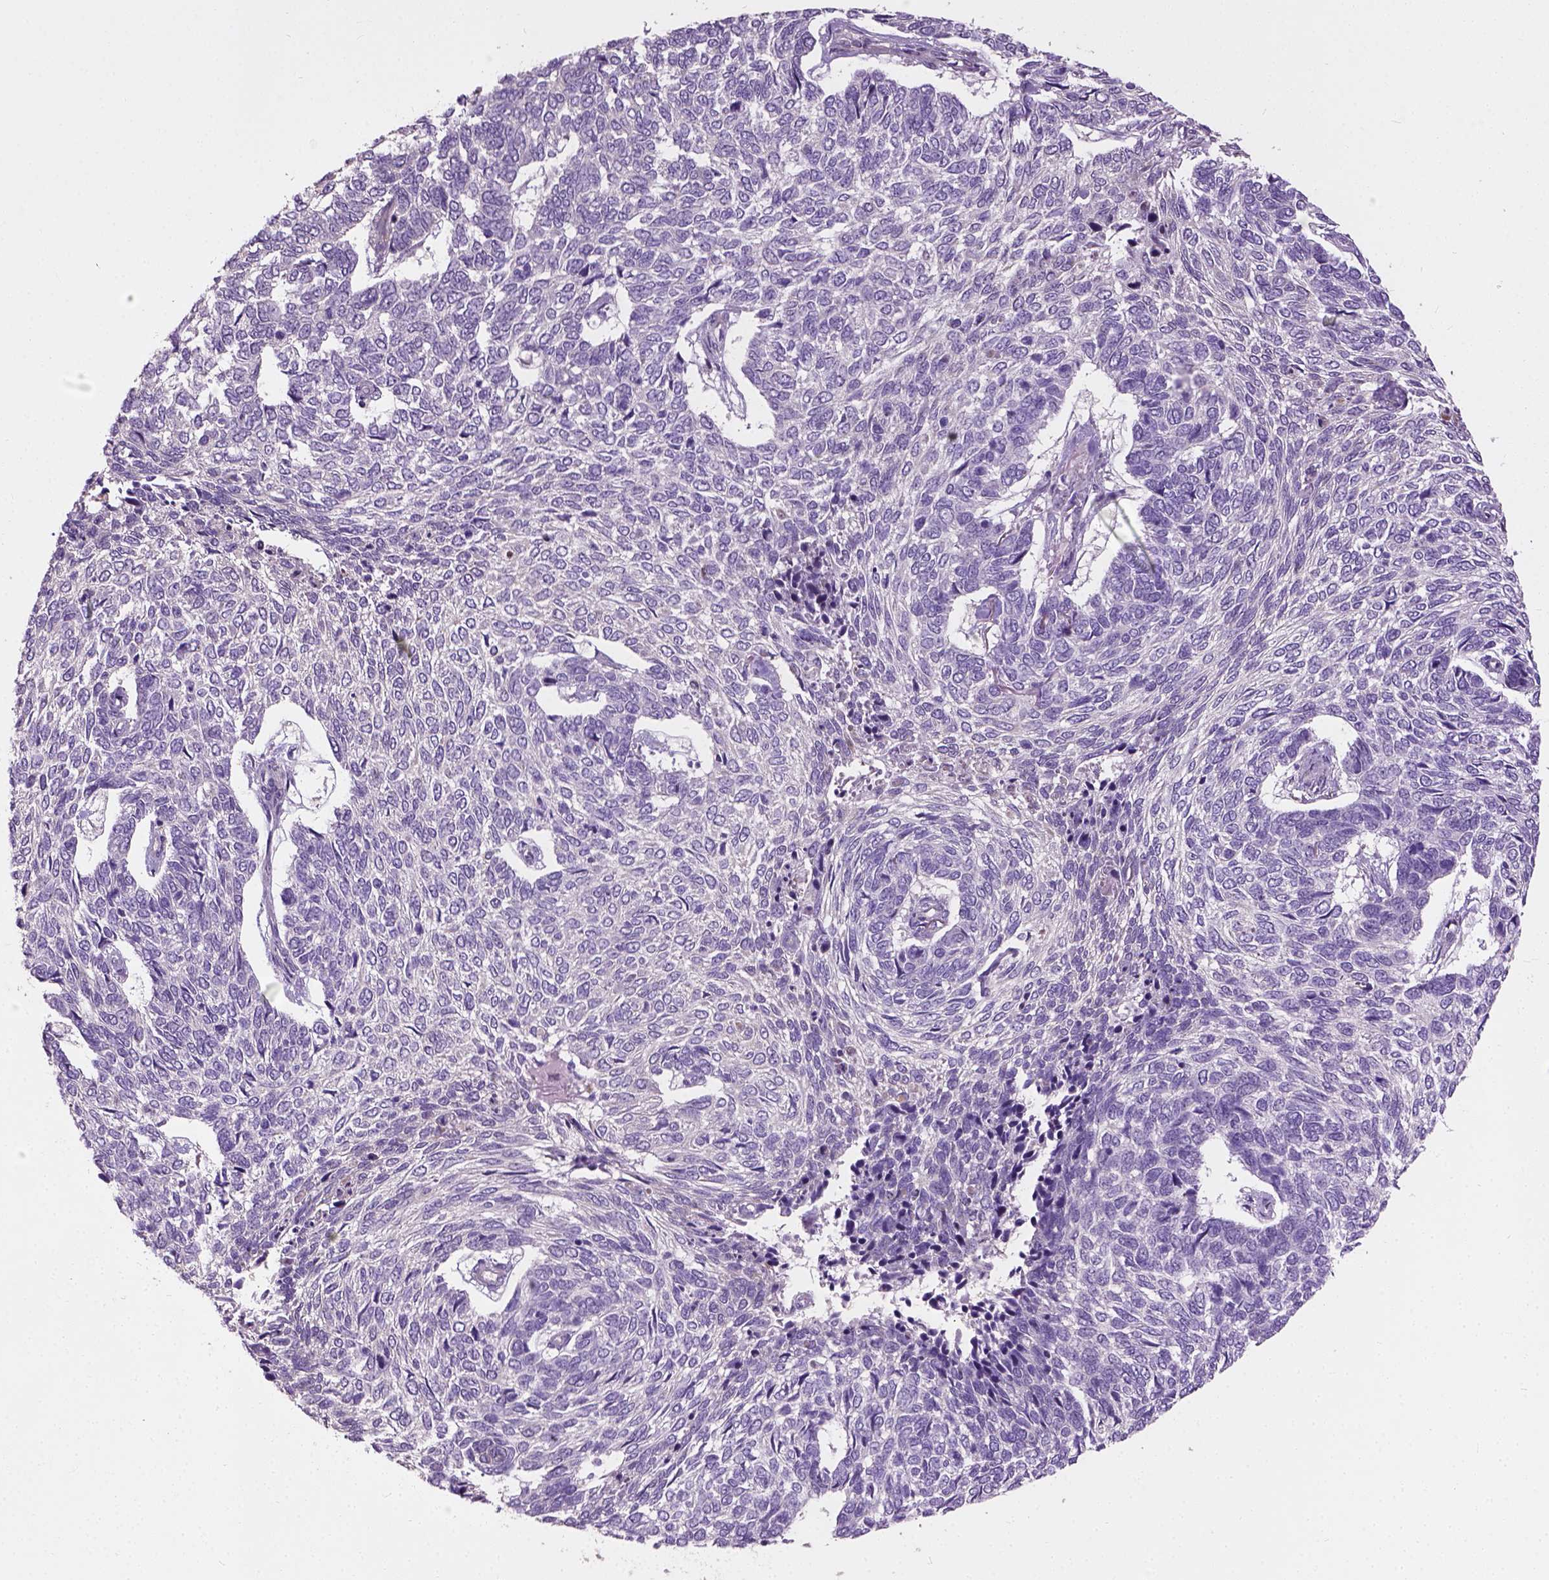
{"staining": {"intensity": "negative", "quantity": "none", "location": "none"}, "tissue": "skin cancer", "cell_type": "Tumor cells", "image_type": "cancer", "snomed": [{"axis": "morphology", "description": "Basal cell carcinoma"}, {"axis": "topography", "description": "Skin"}], "caption": "IHC image of human skin cancer (basal cell carcinoma) stained for a protein (brown), which exhibits no expression in tumor cells.", "gene": "PKP3", "patient": {"sex": "female", "age": 65}}